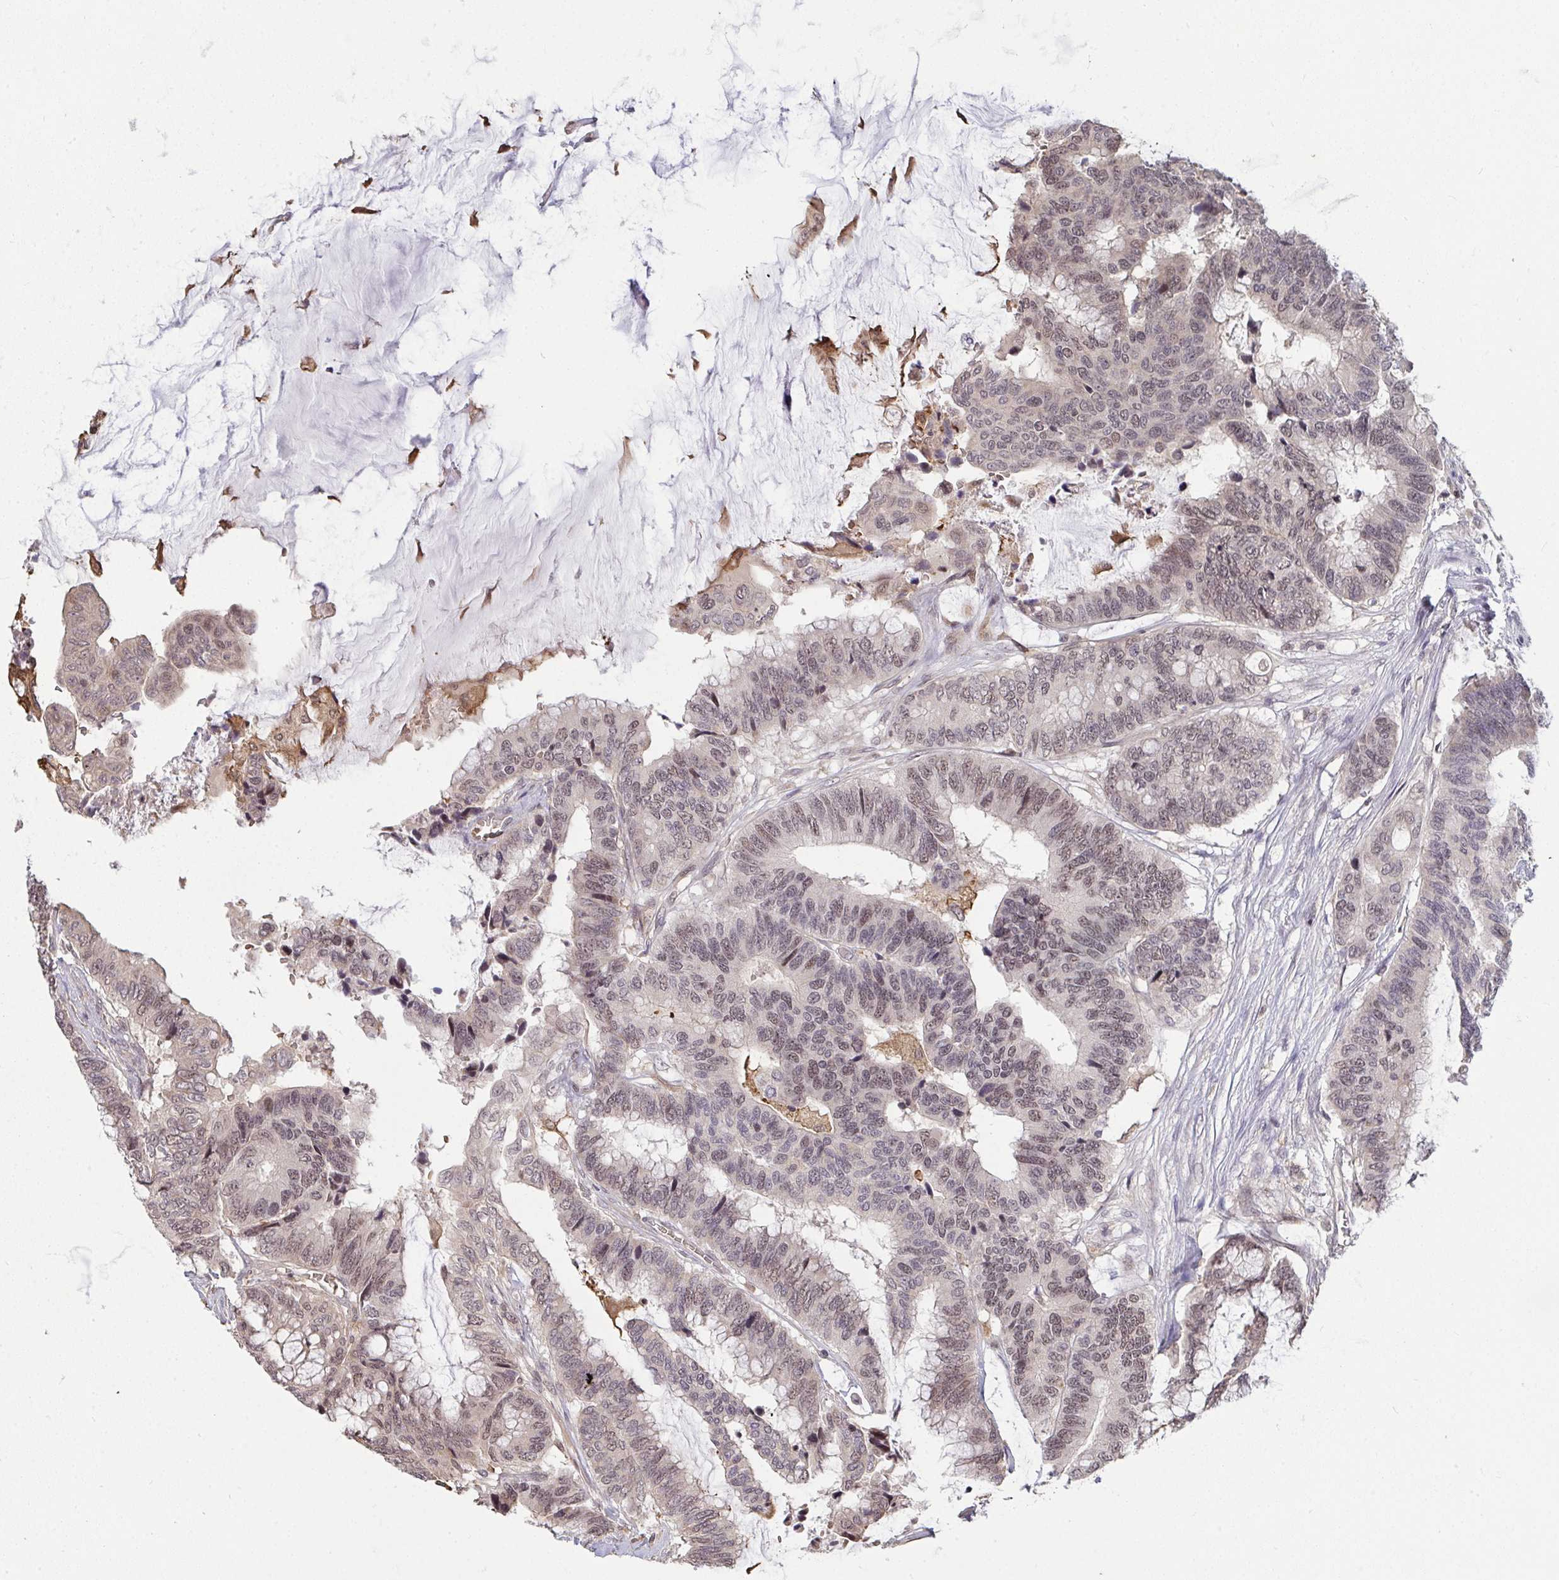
{"staining": {"intensity": "moderate", "quantity": "25%-75%", "location": "nuclear"}, "tissue": "colorectal cancer", "cell_type": "Tumor cells", "image_type": "cancer", "snomed": [{"axis": "morphology", "description": "Adenocarcinoma, NOS"}, {"axis": "topography", "description": "Rectum"}], "caption": "Brown immunohistochemical staining in colorectal adenocarcinoma displays moderate nuclear staining in approximately 25%-75% of tumor cells. The staining was performed using DAB (3,3'-diaminobenzidine), with brown indicating positive protein expression. Nuclei are stained blue with hematoxylin.", "gene": "SAP30", "patient": {"sex": "female", "age": 59}}